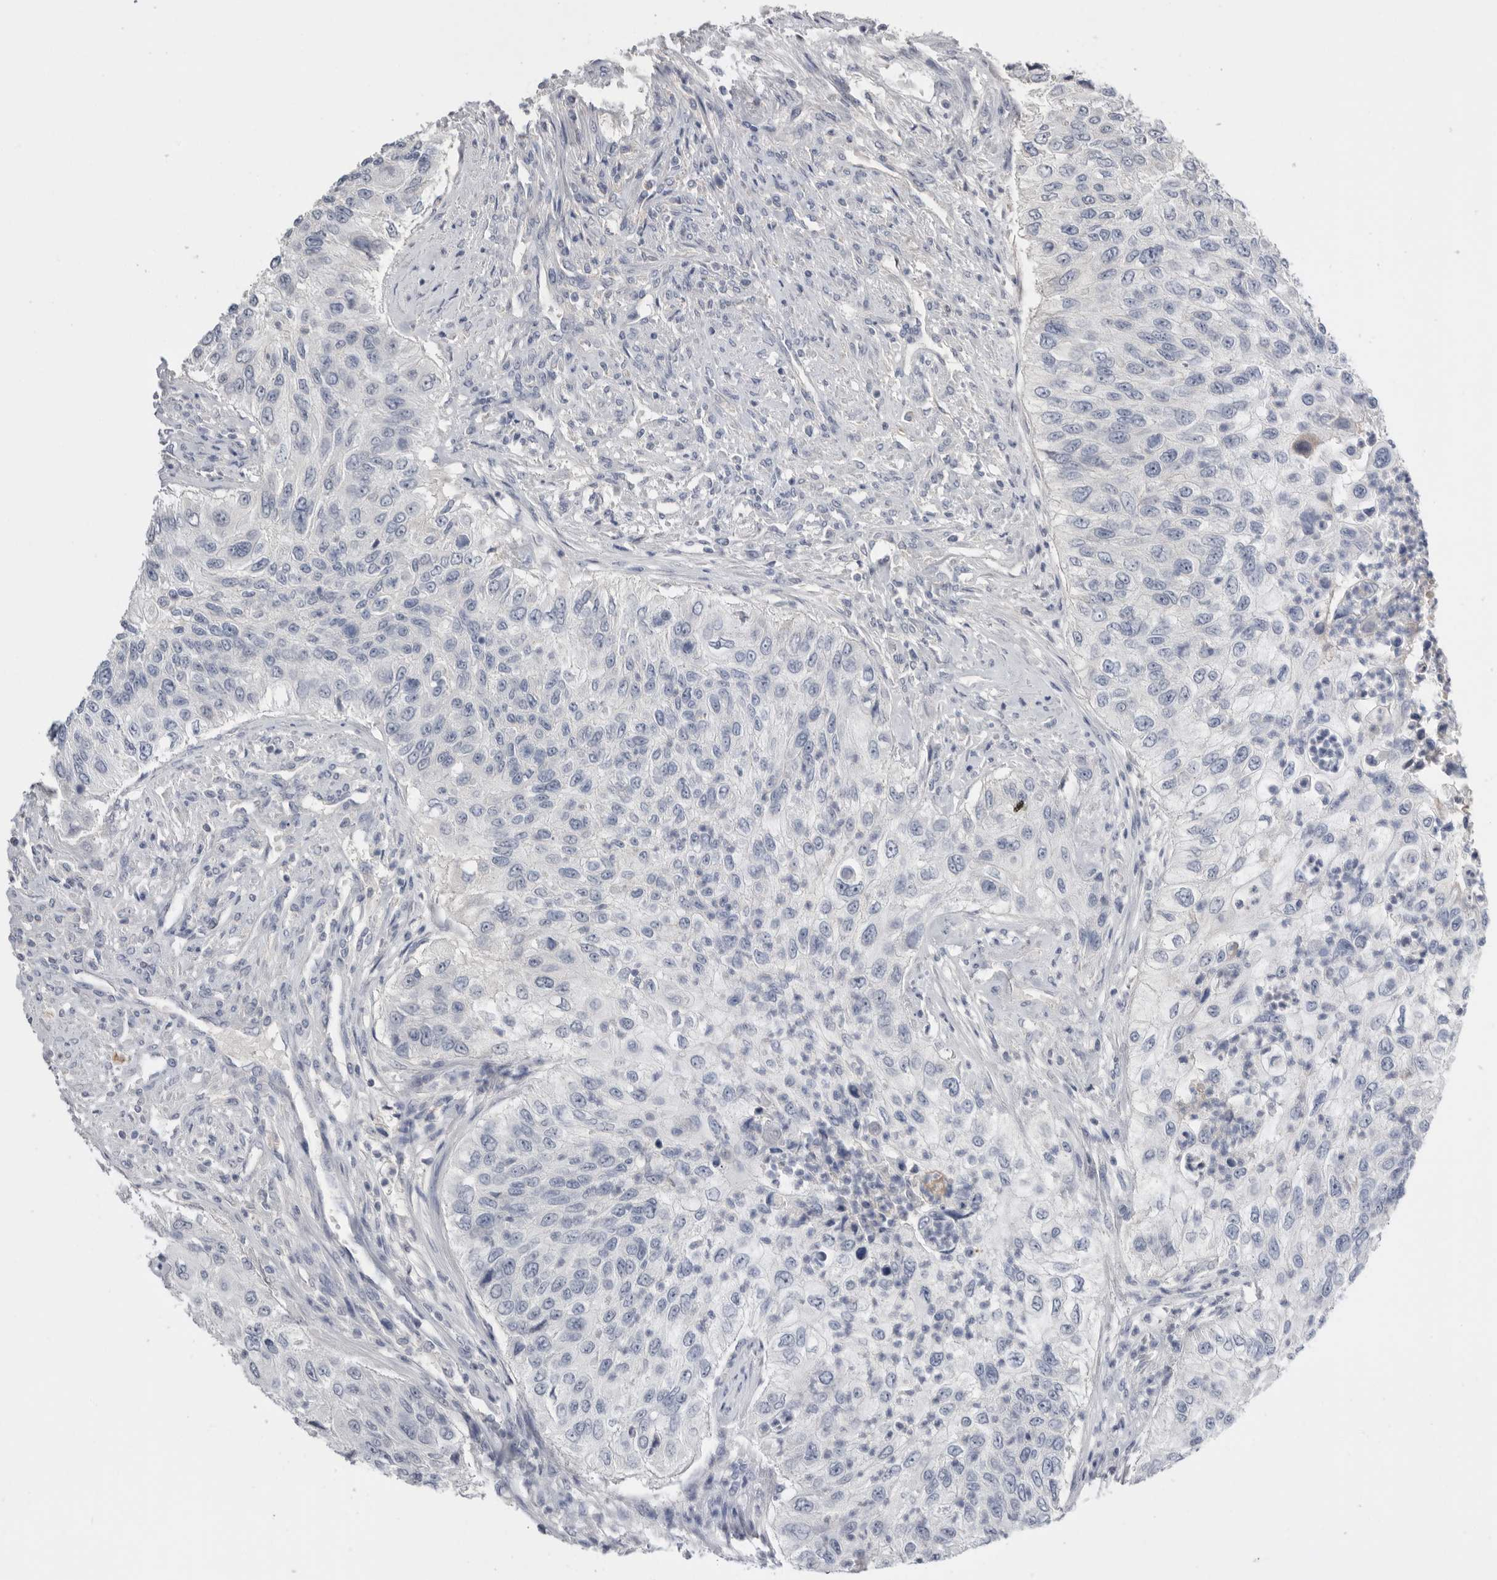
{"staining": {"intensity": "negative", "quantity": "none", "location": "none"}, "tissue": "urothelial cancer", "cell_type": "Tumor cells", "image_type": "cancer", "snomed": [{"axis": "morphology", "description": "Urothelial carcinoma, High grade"}, {"axis": "topography", "description": "Urinary bladder"}], "caption": "Immunohistochemical staining of high-grade urothelial carcinoma exhibits no significant staining in tumor cells. (Stains: DAB immunohistochemistry (IHC) with hematoxylin counter stain, Microscopy: brightfield microscopy at high magnification).", "gene": "APOA2", "patient": {"sex": "female", "age": 60}}